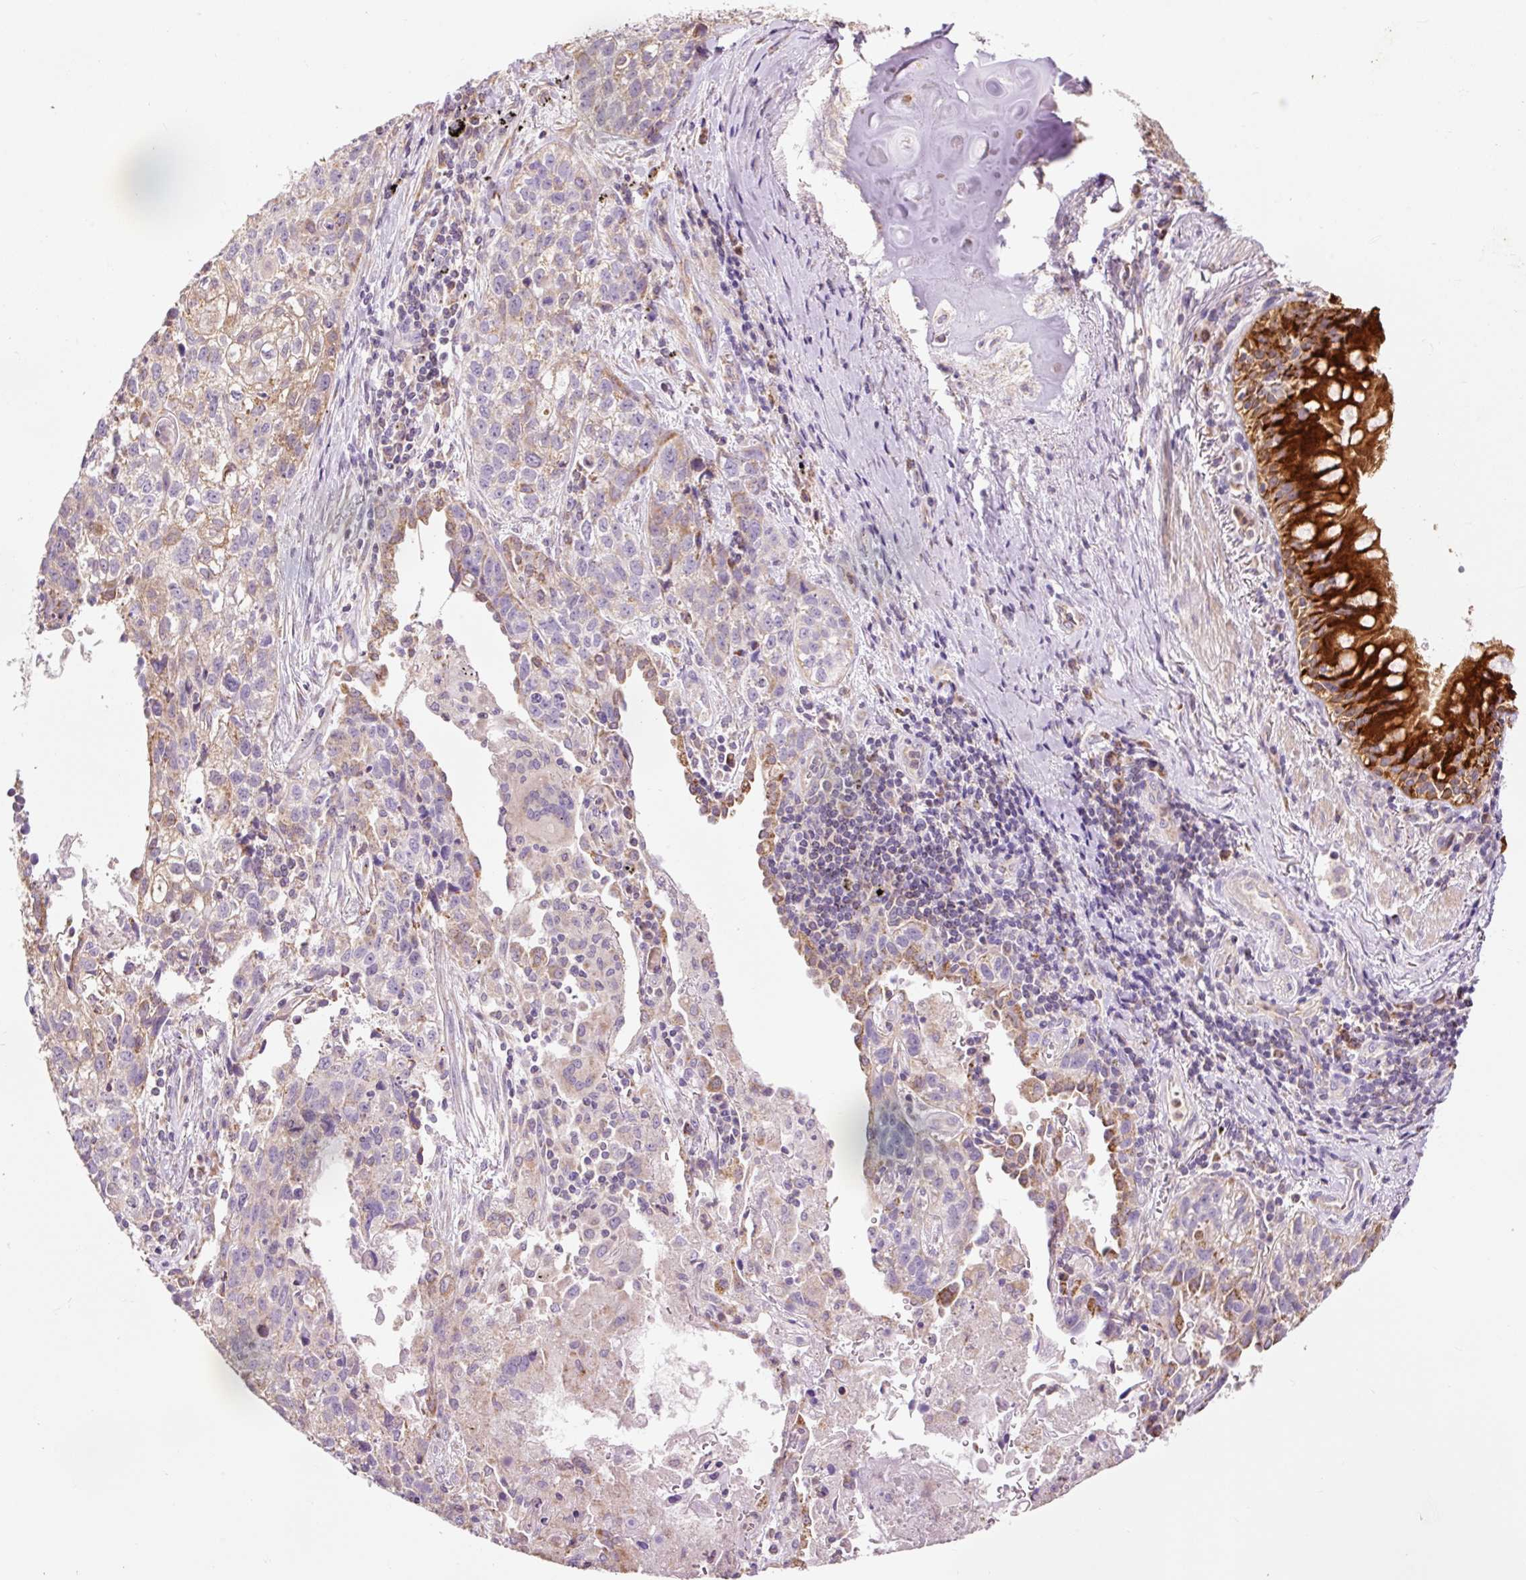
{"staining": {"intensity": "moderate", "quantity": "<25%", "location": "cytoplasmic/membranous"}, "tissue": "lung cancer", "cell_type": "Tumor cells", "image_type": "cancer", "snomed": [{"axis": "morphology", "description": "Squamous cell carcinoma, NOS"}, {"axis": "topography", "description": "Lung"}], "caption": "Protein expression analysis of lung squamous cell carcinoma shows moderate cytoplasmic/membranous expression in about <25% of tumor cells. Nuclei are stained in blue.", "gene": "PRDX5", "patient": {"sex": "male", "age": 74}}